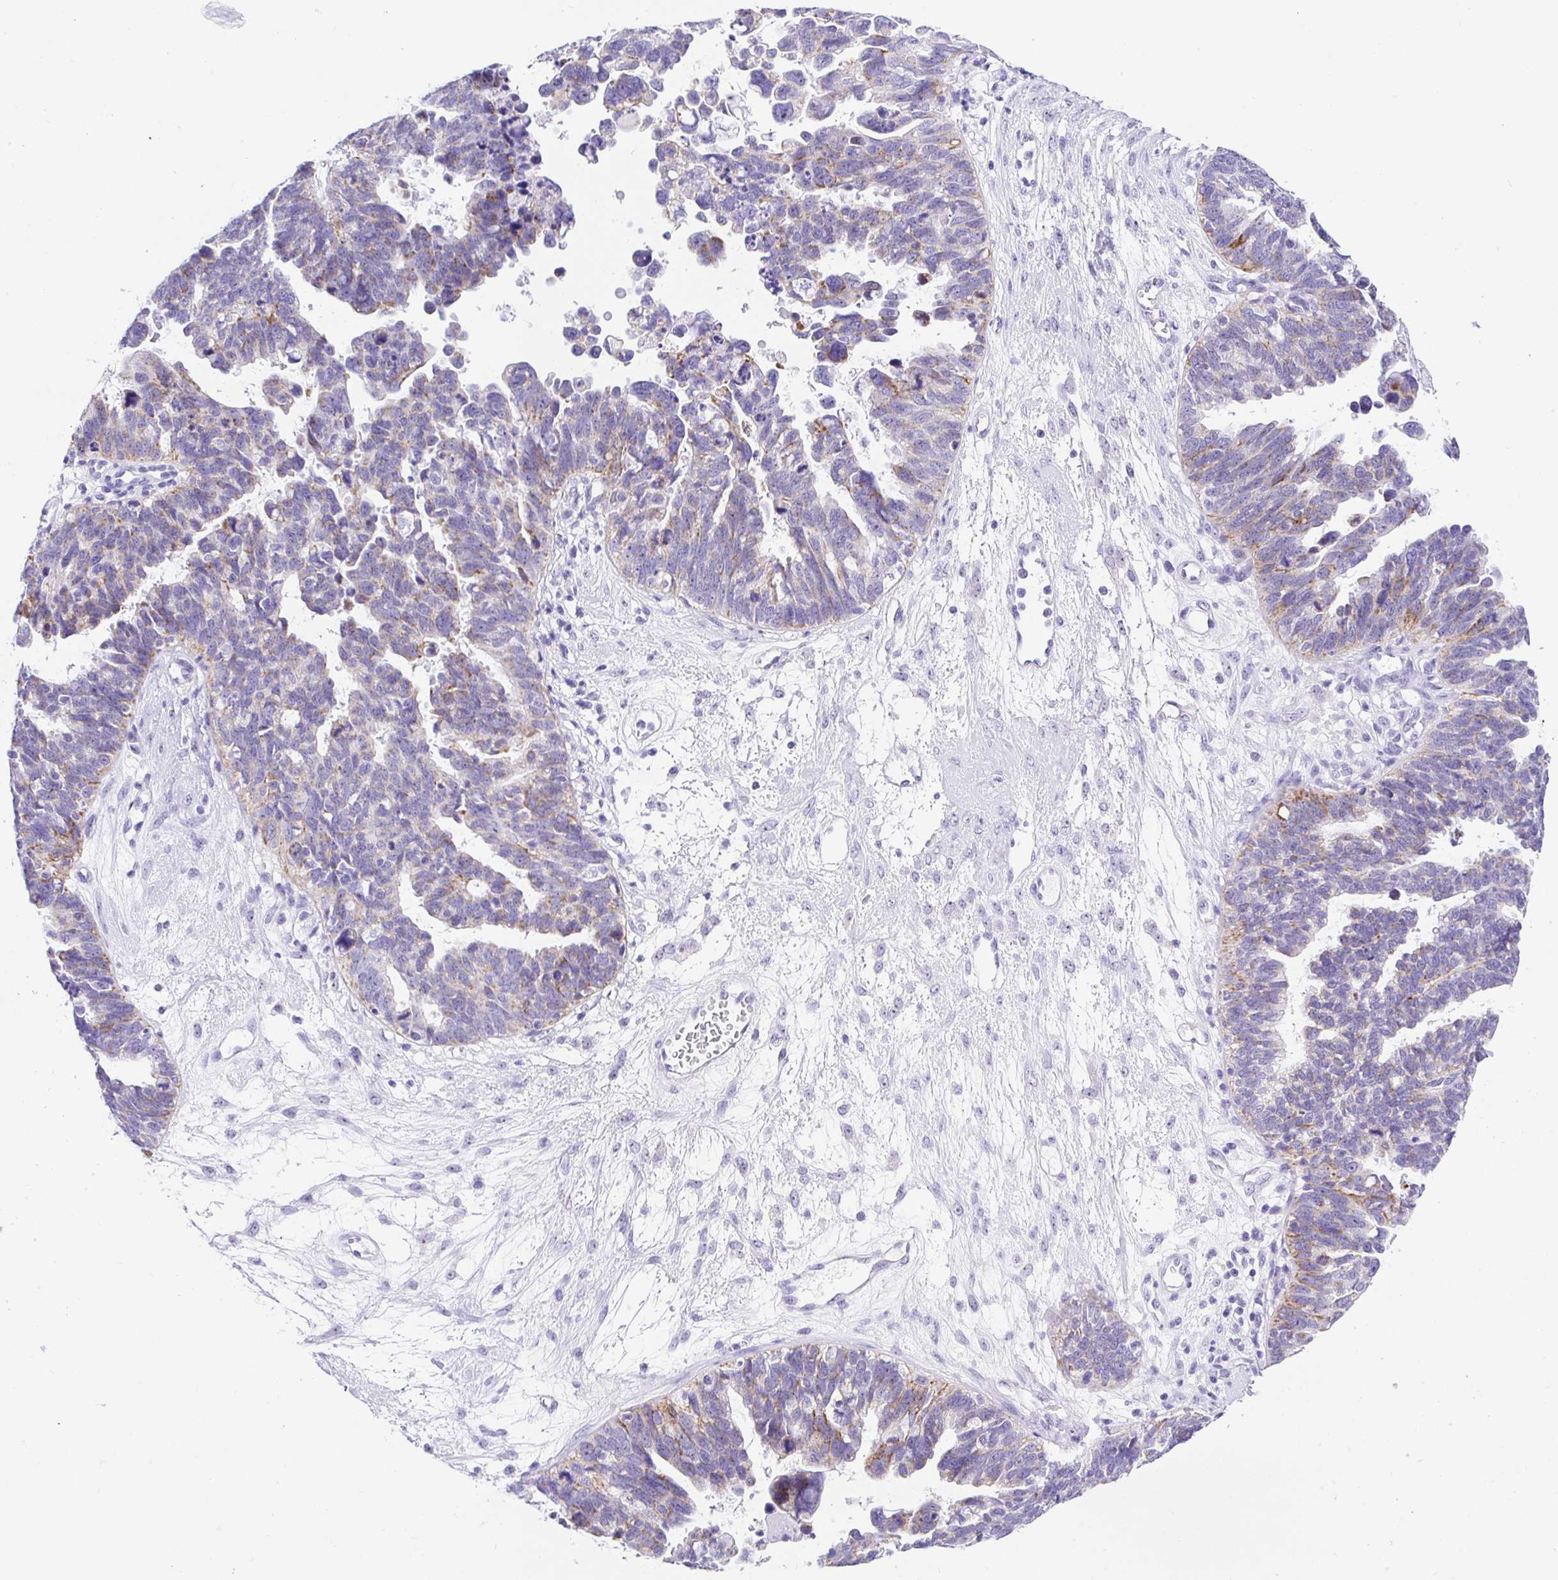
{"staining": {"intensity": "moderate", "quantity": "<25%", "location": "cytoplasmic/membranous"}, "tissue": "ovarian cancer", "cell_type": "Tumor cells", "image_type": "cancer", "snomed": [{"axis": "morphology", "description": "Cystadenocarcinoma, serous, NOS"}, {"axis": "topography", "description": "Ovary"}], "caption": "A low amount of moderate cytoplasmic/membranous expression is appreciated in about <25% of tumor cells in ovarian cancer (serous cystadenocarcinoma) tissue.", "gene": "PRAMEF19", "patient": {"sex": "female", "age": 60}}